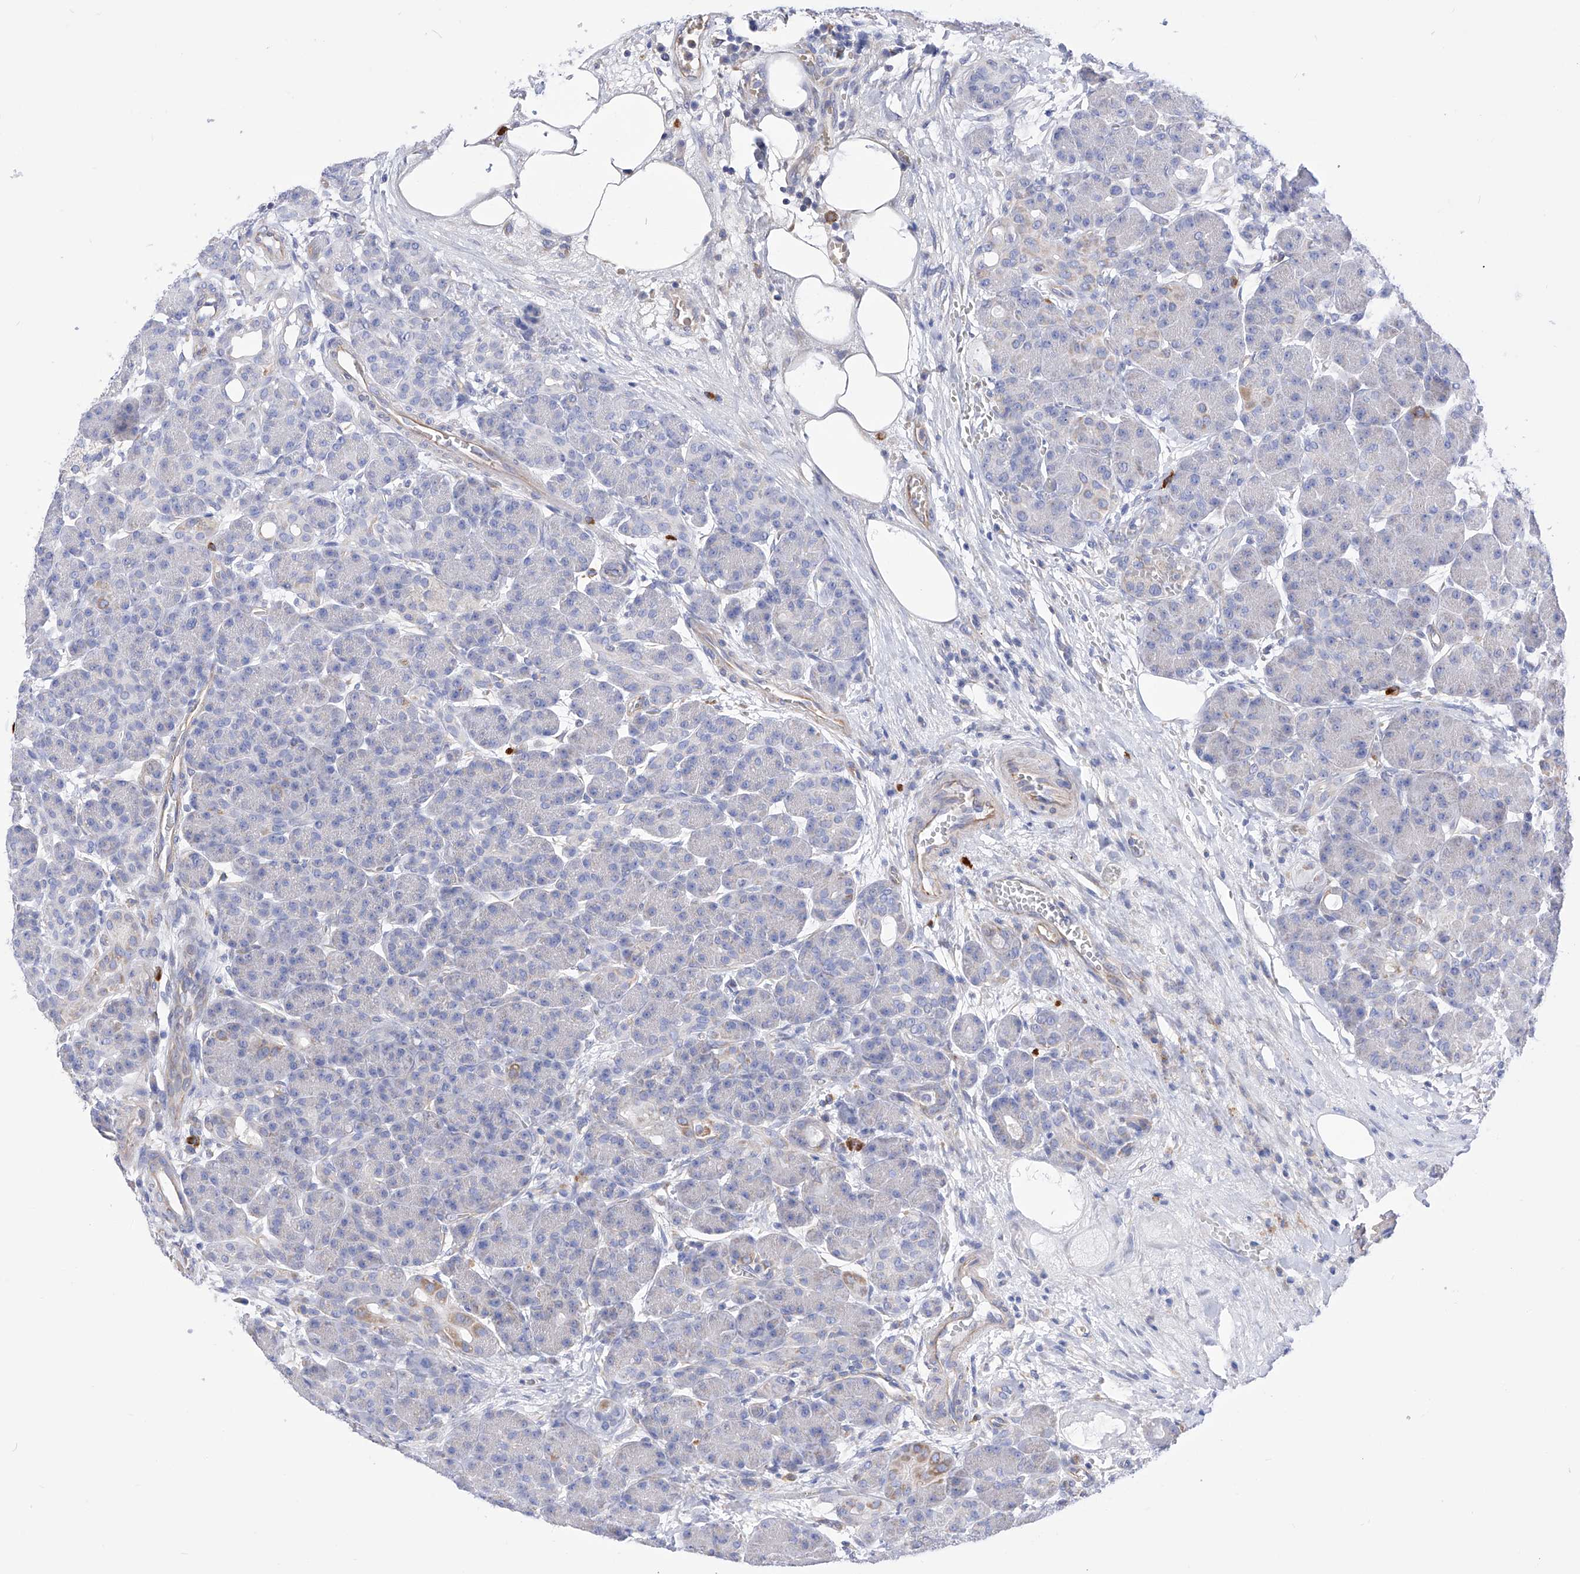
{"staining": {"intensity": "negative", "quantity": "none", "location": "none"}, "tissue": "pancreas", "cell_type": "Exocrine glandular cells", "image_type": "normal", "snomed": [{"axis": "morphology", "description": "Normal tissue, NOS"}, {"axis": "topography", "description": "Pancreas"}], "caption": "The photomicrograph exhibits no significant positivity in exocrine glandular cells of pancreas.", "gene": "FLG", "patient": {"sex": "male", "age": 63}}